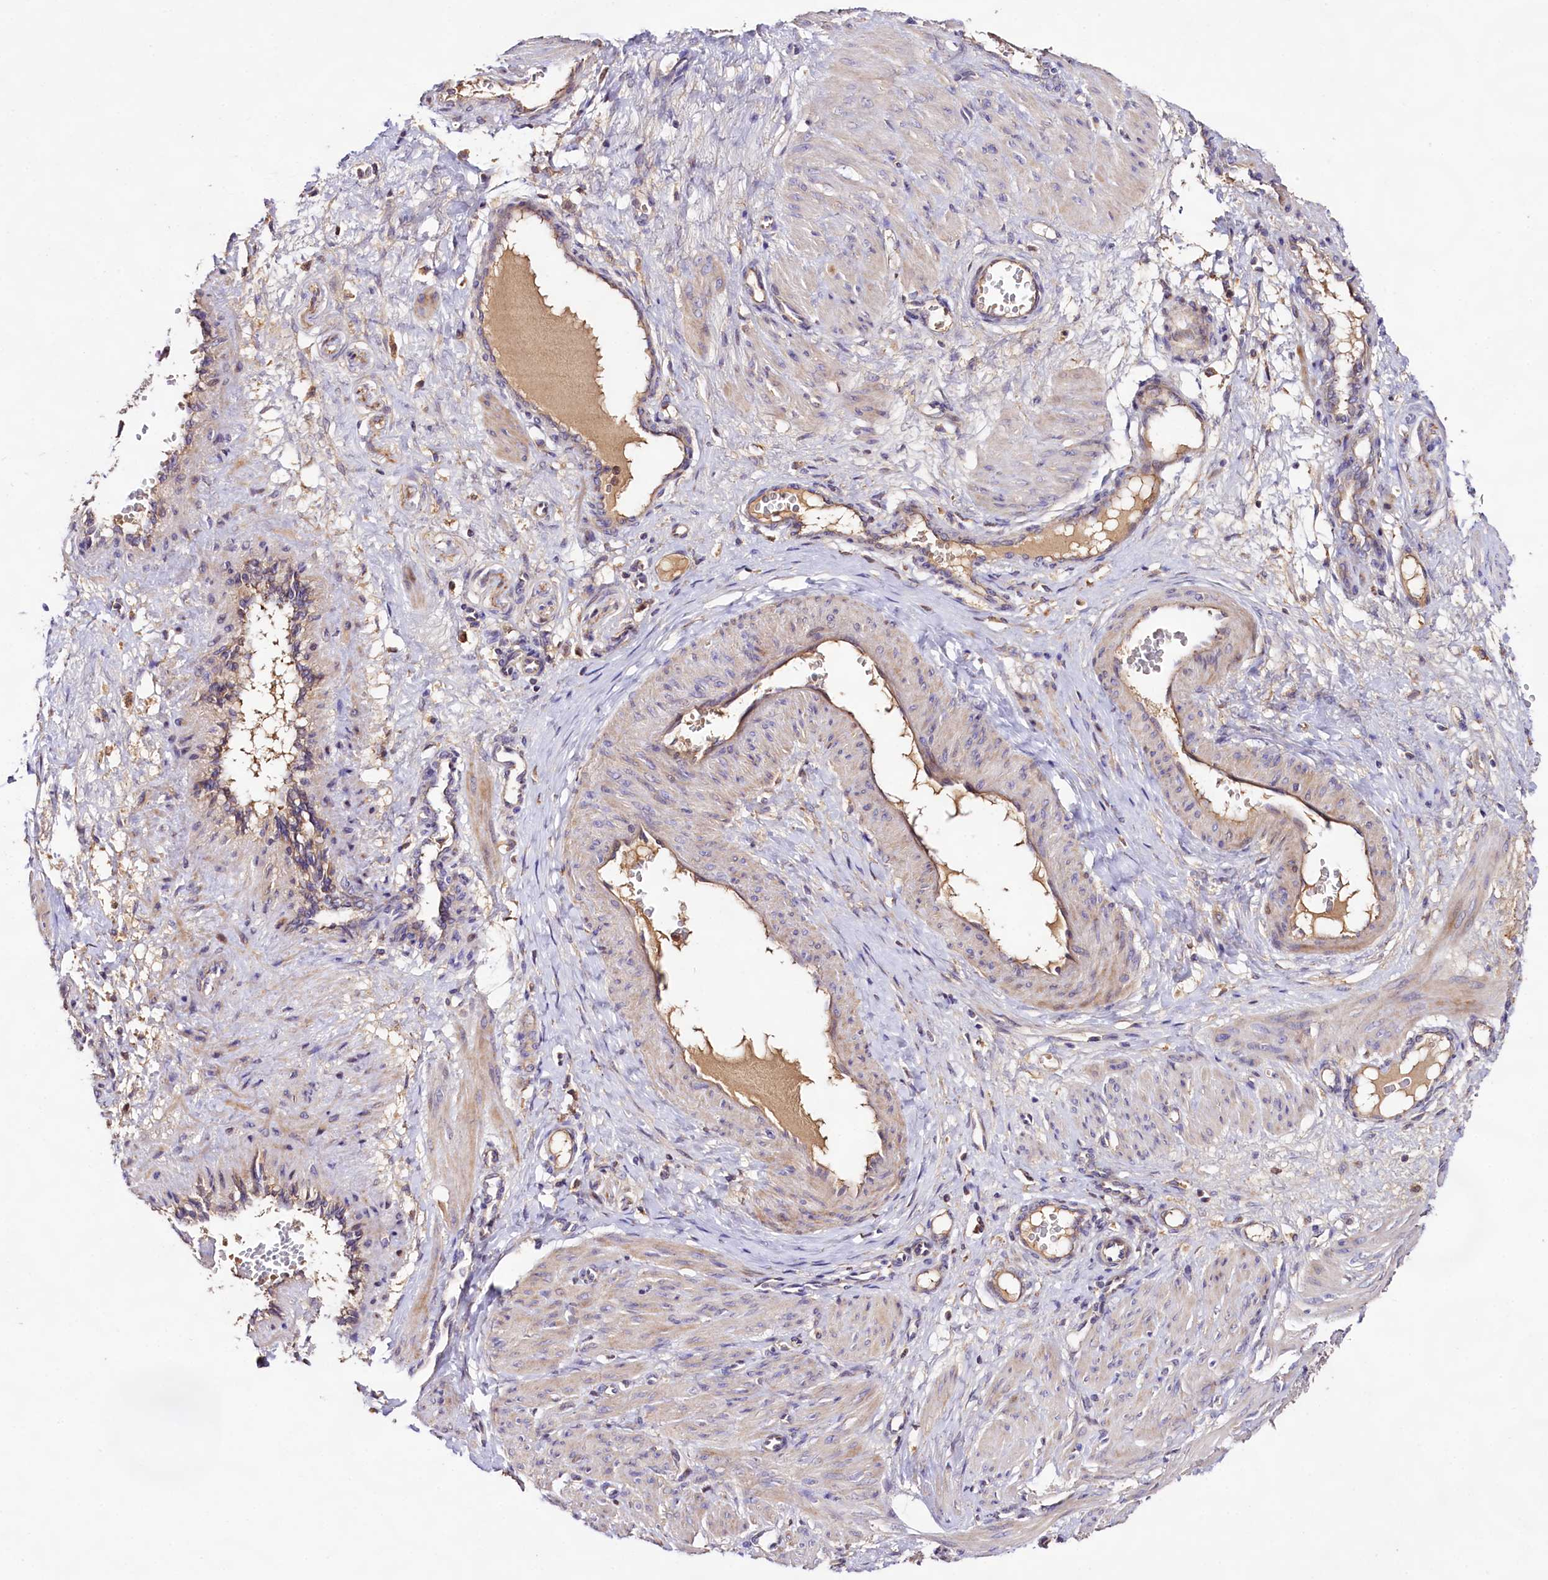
{"staining": {"intensity": "weak", "quantity": "<25%", "location": "cytoplasmic/membranous"}, "tissue": "smooth muscle", "cell_type": "Smooth muscle cells", "image_type": "normal", "snomed": [{"axis": "morphology", "description": "Normal tissue, NOS"}, {"axis": "topography", "description": "Endometrium"}], "caption": "This is a micrograph of immunohistochemistry (IHC) staining of benign smooth muscle, which shows no expression in smooth muscle cells. Brightfield microscopy of immunohistochemistry (IHC) stained with DAB (3,3'-diaminobenzidine) (brown) and hematoxylin (blue), captured at high magnification.", "gene": "DMXL2", "patient": {"sex": "female", "age": 33}}